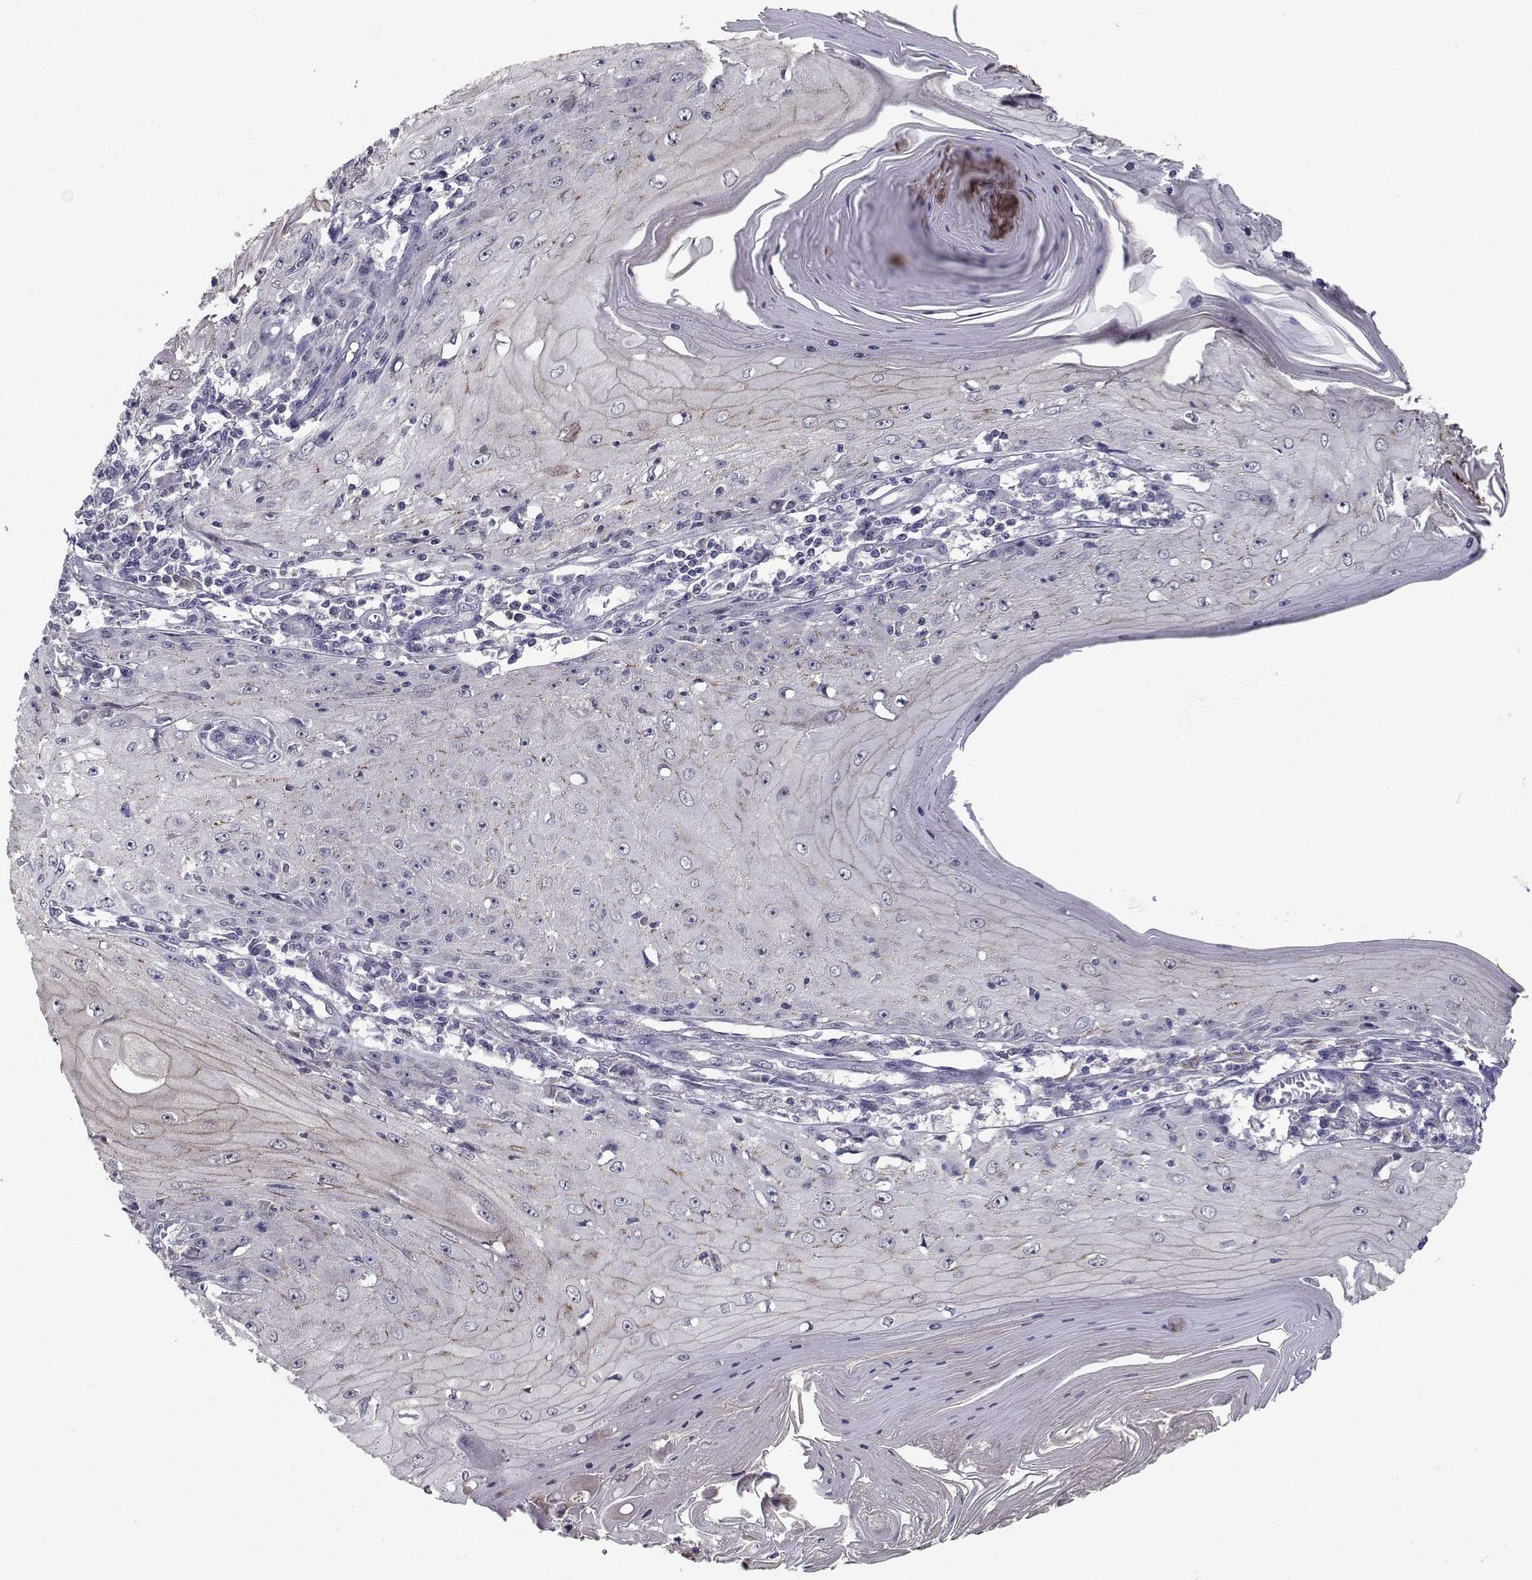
{"staining": {"intensity": "negative", "quantity": "none", "location": "none"}, "tissue": "skin cancer", "cell_type": "Tumor cells", "image_type": "cancer", "snomed": [{"axis": "morphology", "description": "Squamous cell carcinoma, NOS"}, {"axis": "topography", "description": "Skin"}], "caption": "Tumor cells show no significant protein staining in skin squamous cell carcinoma.", "gene": "RBPJL", "patient": {"sex": "female", "age": 73}}